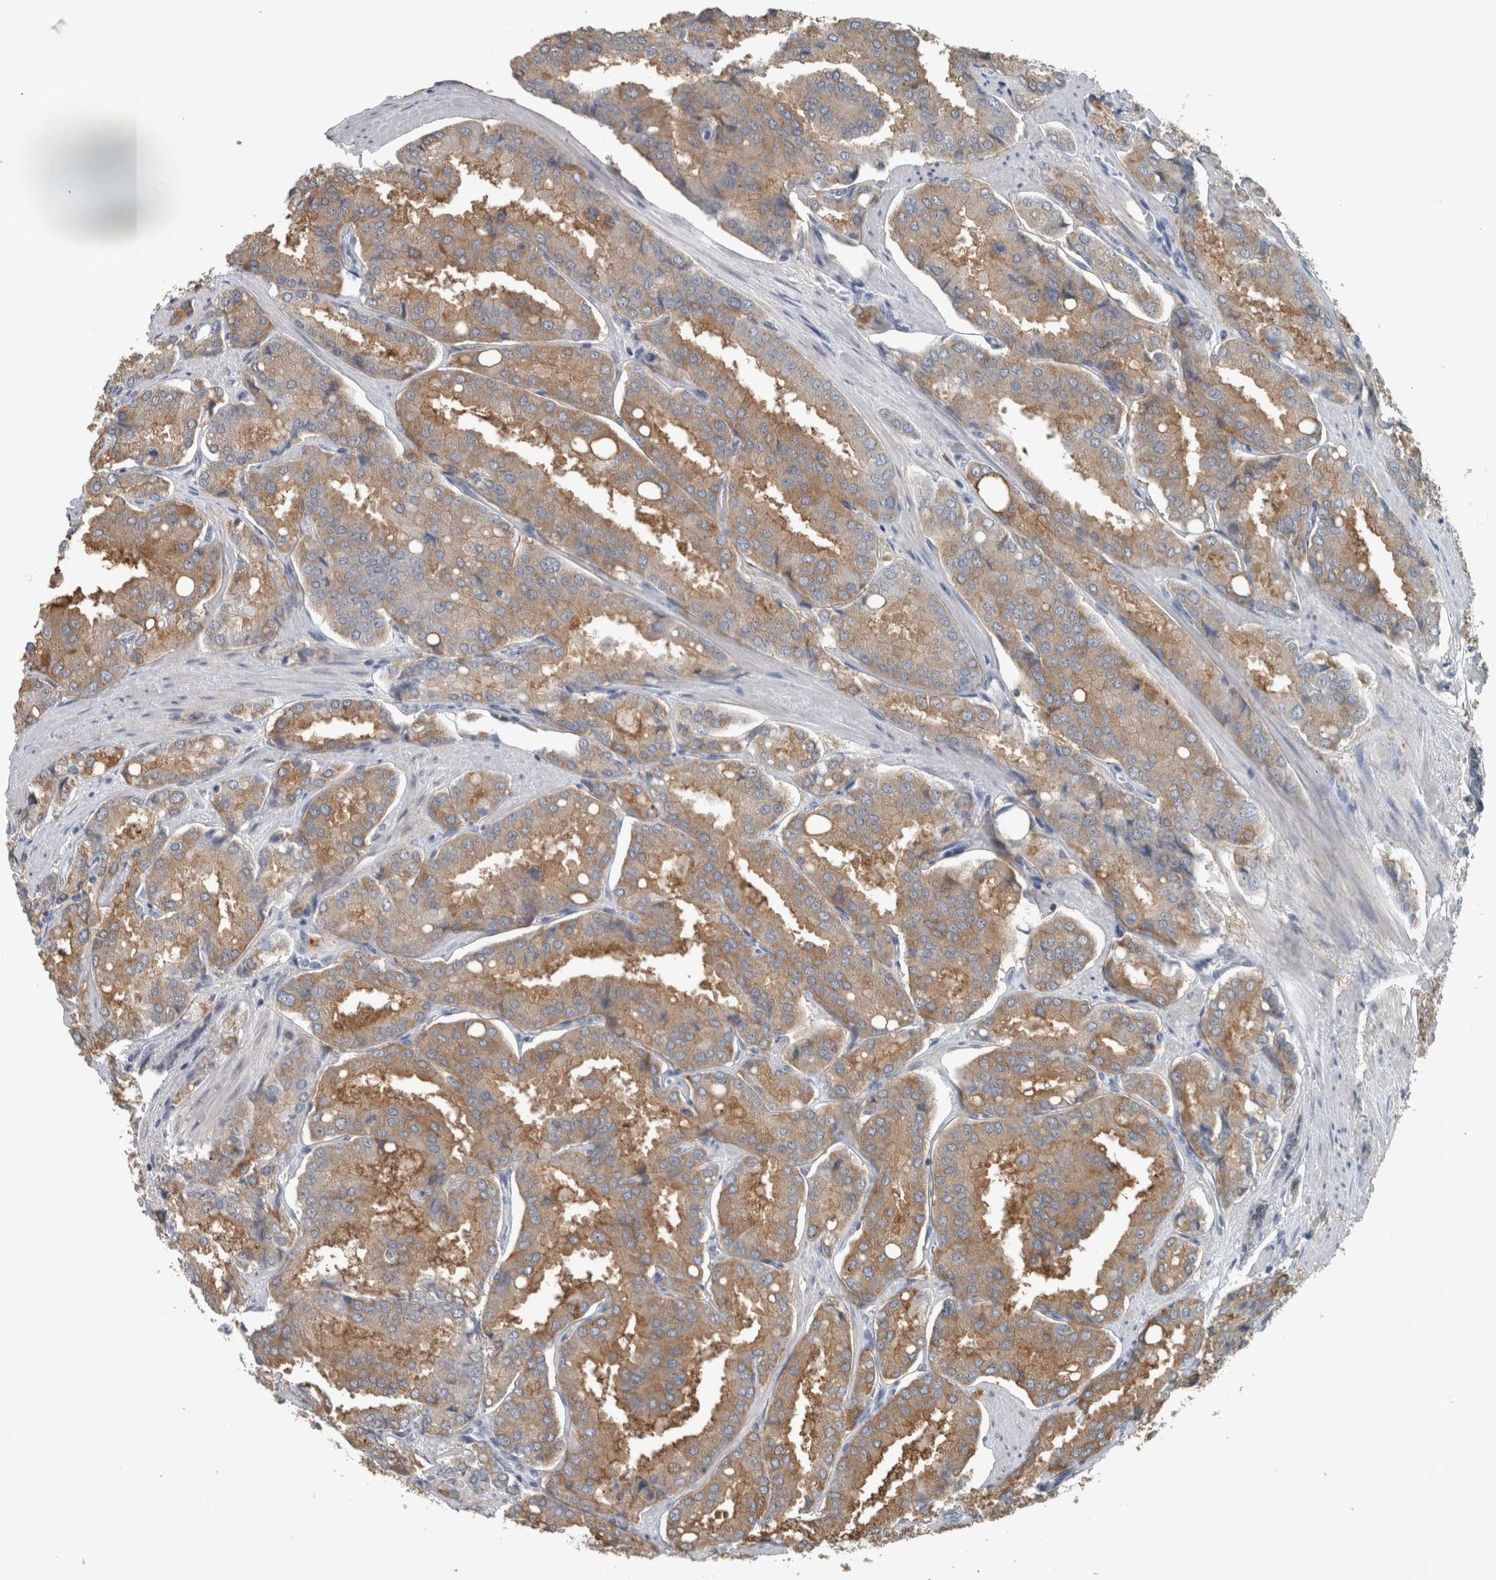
{"staining": {"intensity": "moderate", "quantity": "25%-75%", "location": "cytoplasmic/membranous"}, "tissue": "prostate cancer", "cell_type": "Tumor cells", "image_type": "cancer", "snomed": [{"axis": "morphology", "description": "Adenocarcinoma, High grade"}, {"axis": "topography", "description": "Prostate"}], "caption": "This histopathology image demonstrates adenocarcinoma (high-grade) (prostate) stained with immunohistochemistry to label a protein in brown. The cytoplasmic/membranous of tumor cells show moderate positivity for the protein. Nuclei are counter-stained blue.", "gene": "ACSF2", "patient": {"sex": "male", "age": 50}}